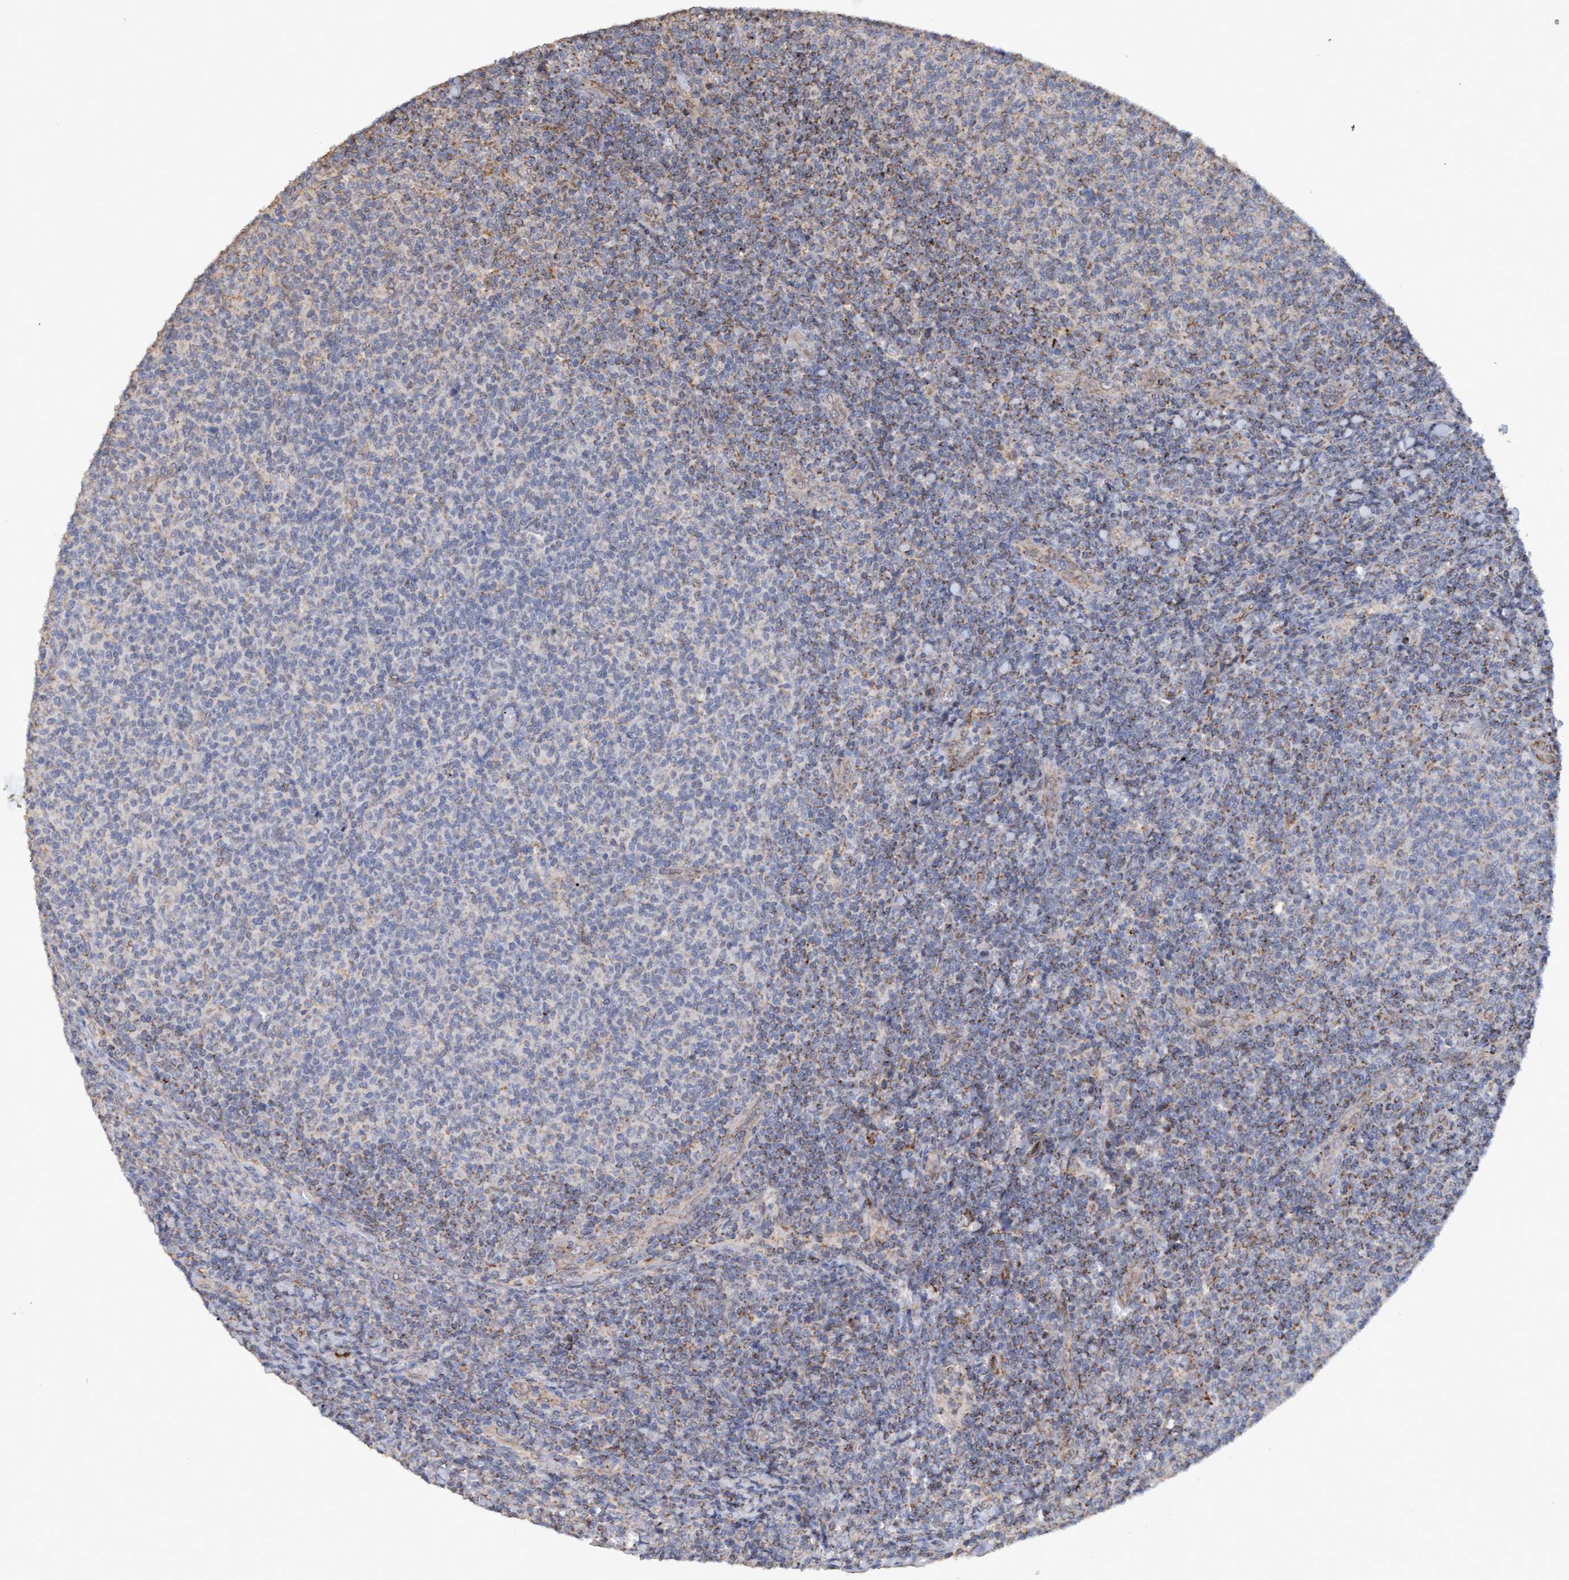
{"staining": {"intensity": "weak", "quantity": "25%-75%", "location": "cytoplasmic/membranous"}, "tissue": "lymphoma", "cell_type": "Tumor cells", "image_type": "cancer", "snomed": [{"axis": "morphology", "description": "Malignant lymphoma, non-Hodgkin's type, Low grade"}, {"axis": "topography", "description": "Lymph node"}], "caption": "Immunohistochemistry (DAB (3,3'-diaminobenzidine)) staining of low-grade malignant lymphoma, non-Hodgkin's type reveals weak cytoplasmic/membranous protein staining in about 25%-75% of tumor cells.", "gene": "MGLL", "patient": {"sex": "male", "age": 66}}